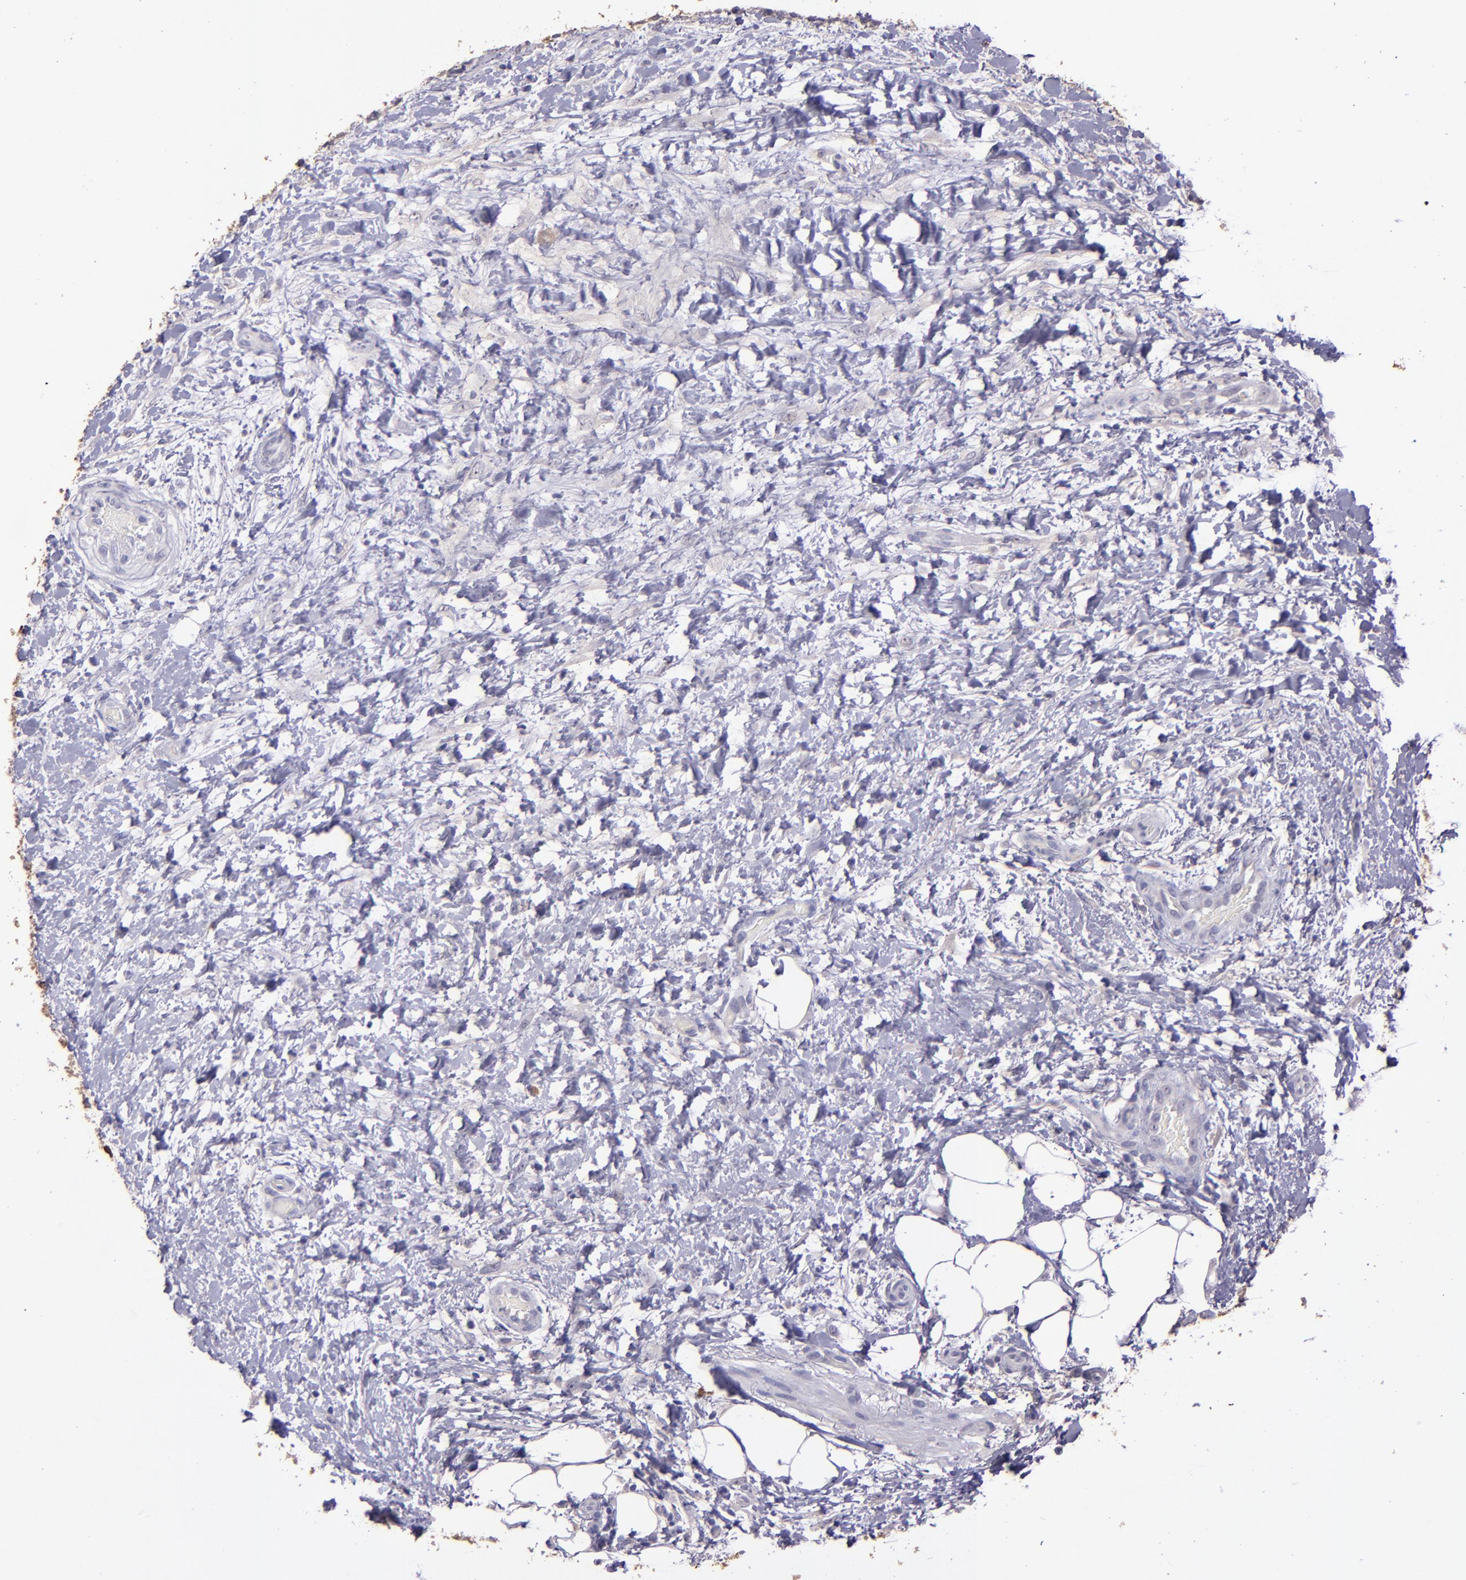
{"staining": {"intensity": "negative", "quantity": "none", "location": "none"}, "tissue": "lymphoma", "cell_type": "Tumor cells", "image_type": "cancer", "snomed": [{"axis": "morphology", "description": "Malignant lymphoma, non-Hodgkin's type, Low grade"}, {"axis": "topography", "description": "Lymph node"}], "caption": "This is an immunohistochemistry image of lymphoma. There is no expression in tumor cells.", "gene": "PAPPA", "patient": {"sex": "female", "age": 76}}